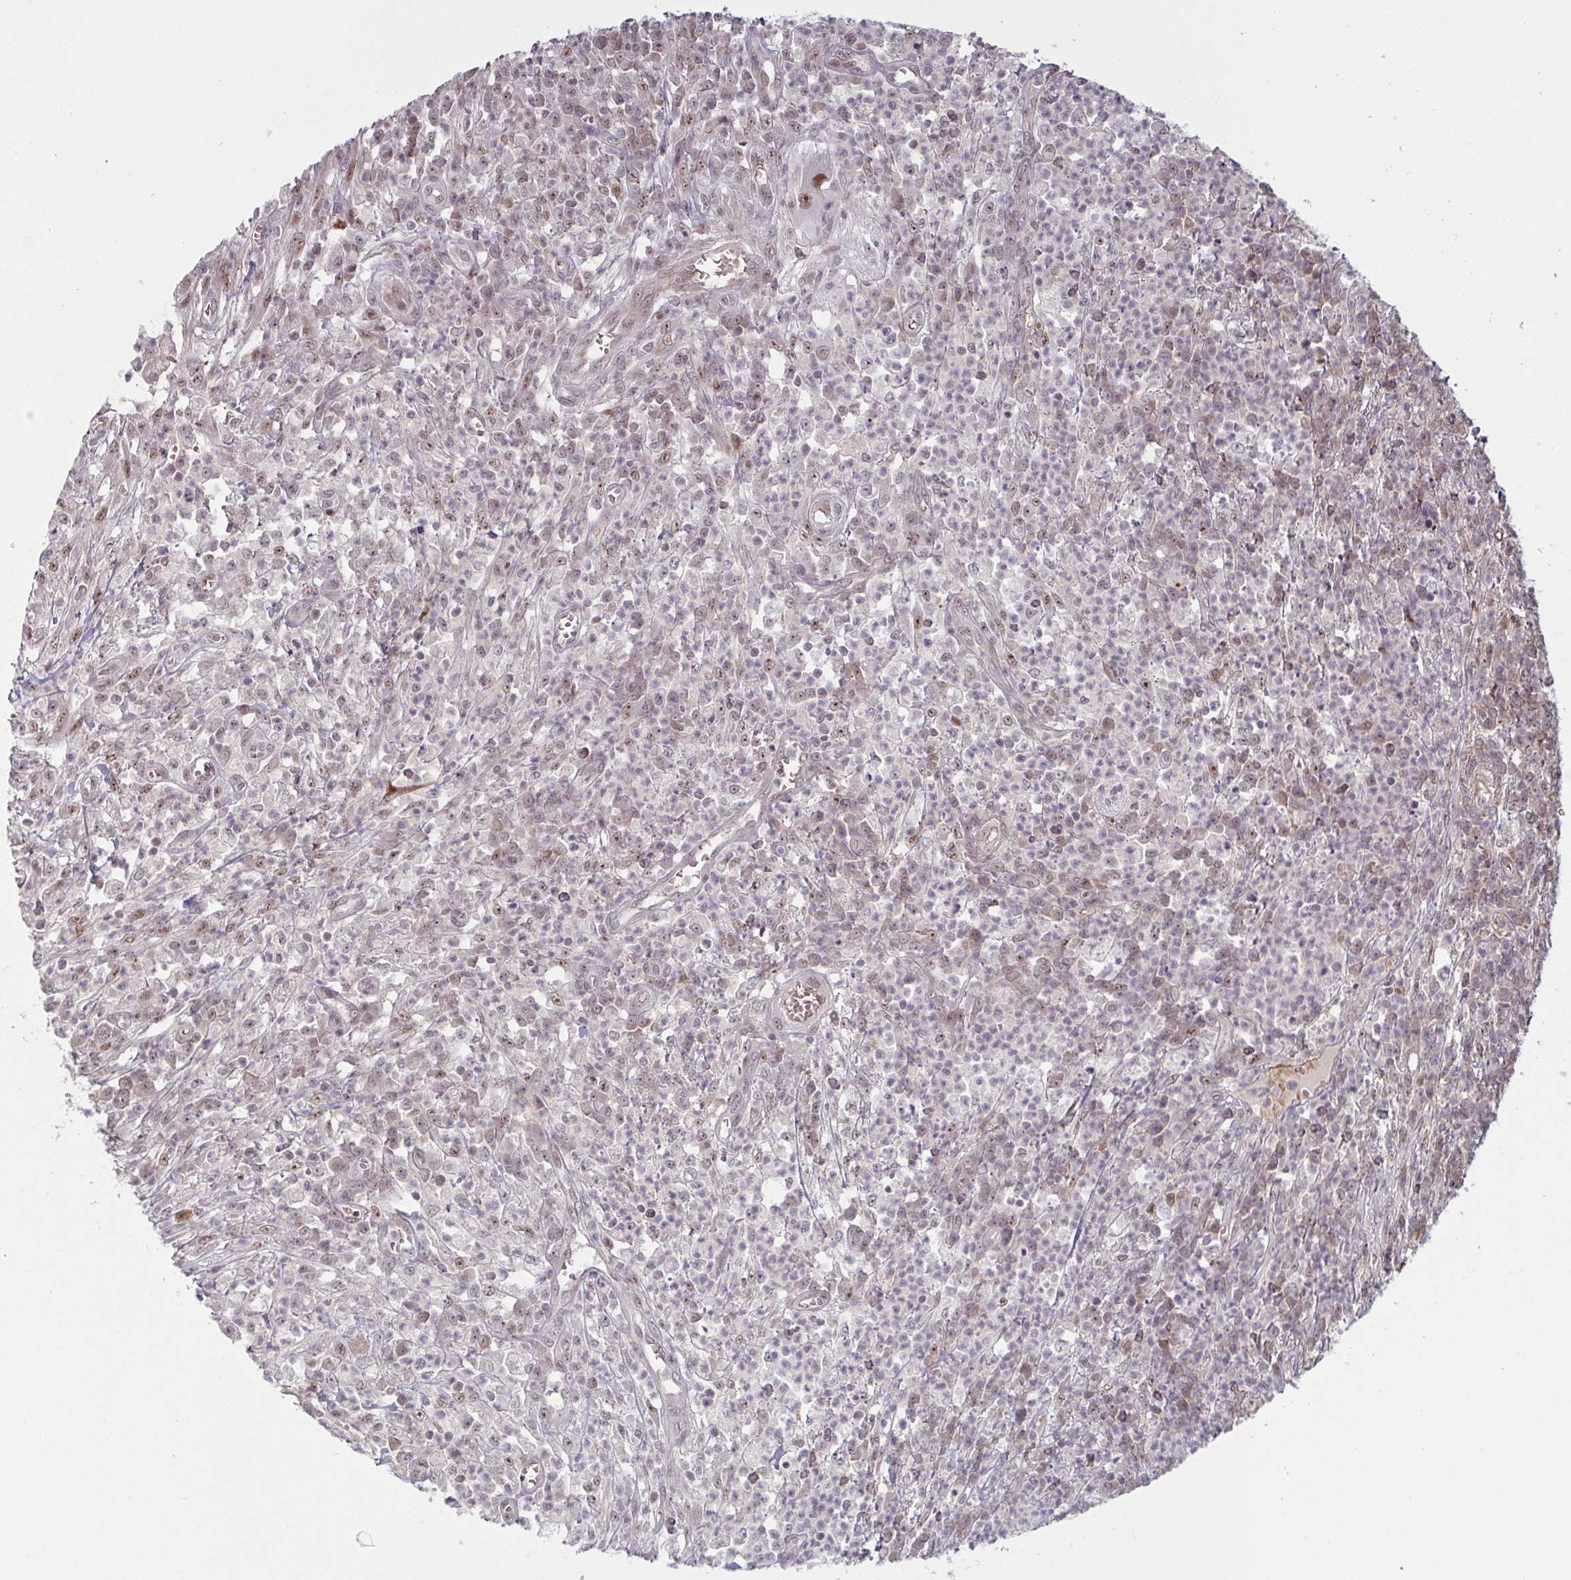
{"staining": {"intensity": "weak", "quantity": "25%-75%", "location": "nuclear"}, "tissue": "colorectal cancer", "cell_type": "Tumor cells", "image_type": "cancer", "snomed": [{"axis": "morphology", "description": "Adenocarcinoma, NOS"}, {"axis": "topography", "description": "Colon"}], "caption": "Immunohistochemical staining of adenocarcinoma (colorectal) exhibits weak nuclear protein expression in approximately 25%-75% of tumor cells.", "gene": "NLRP13", "patient": {"sex": "male", "age": 65}}